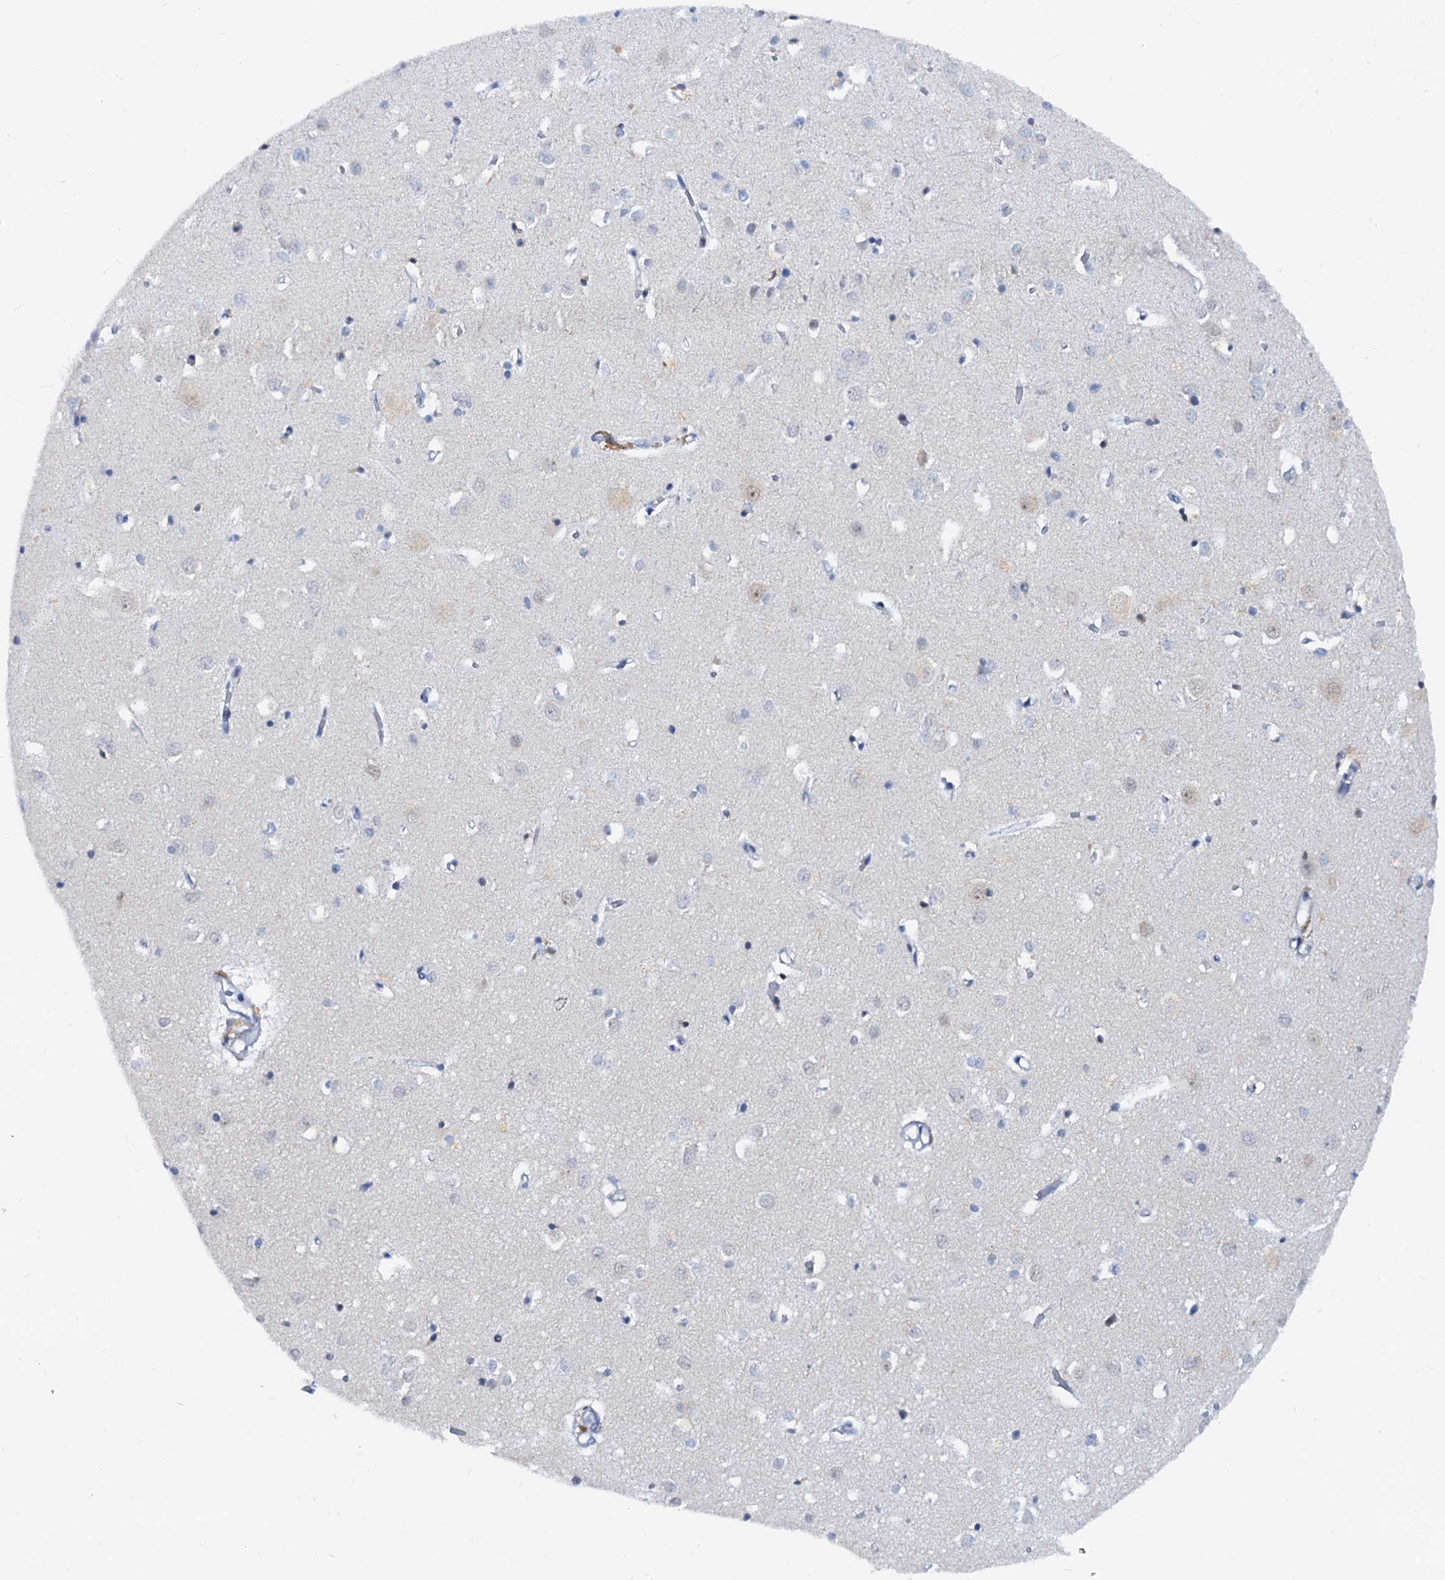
{"staining": {"intensity": "negative", "quantity": "none", "location": "none"}, "tissue": "cerebral cortex", "cell_type": "Endothelial cells", "image_type": "normal", "snomed": [{"axis": "morphology", "description": "Normal tissue, NOS"}, {"axis": "topography", "description": "Cerebral cortex"}], "caption": "Cerebral cortex stained for a protein using immunohistochemistry exhibits no expression endothelial cells.", "gene": "PTGES3", "patient": {"sex": "female", "age": 64}}